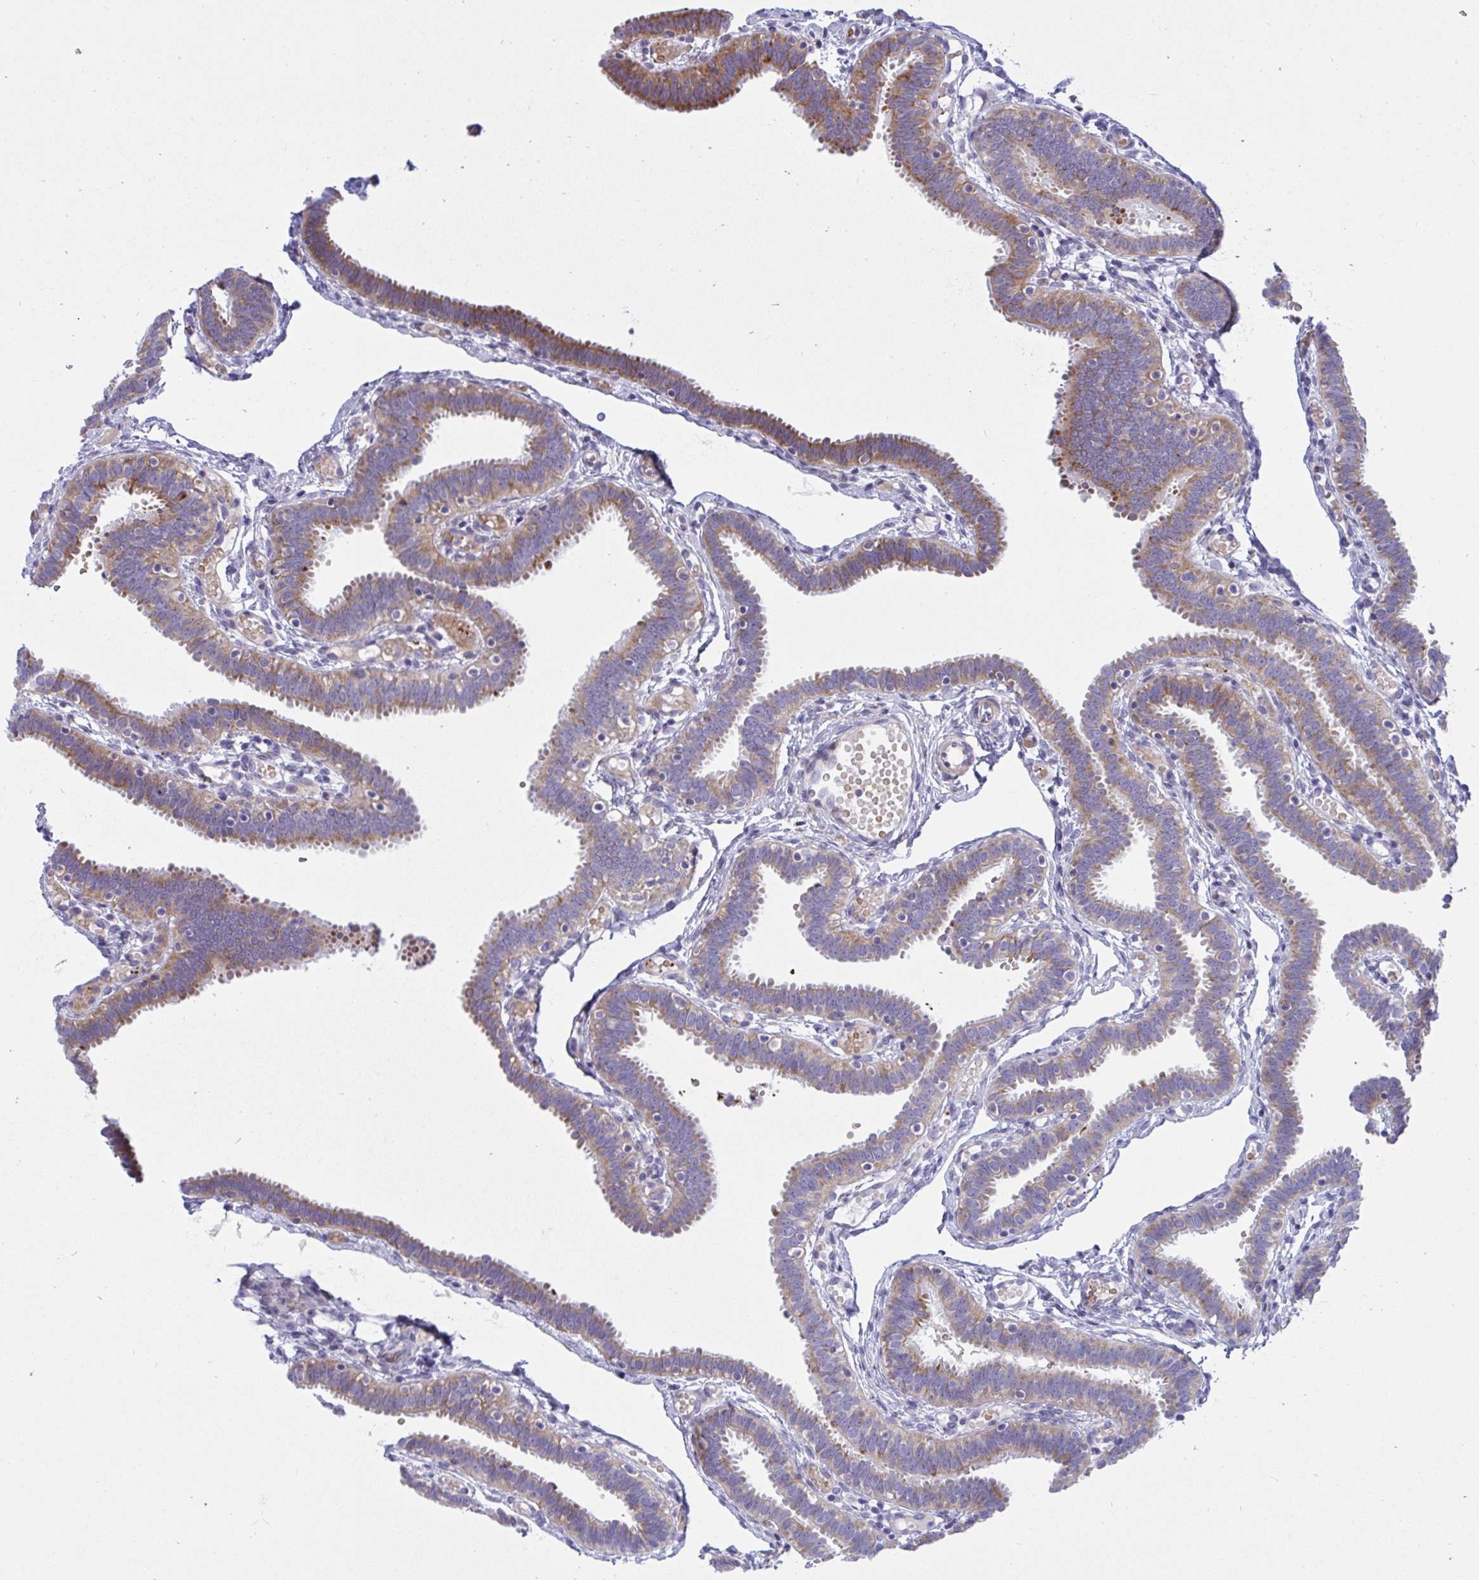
{"staining": {"intensity": "moderate", "quantity": "25%-75%", "location": "cytoplasmic/membranous"}, "tissue": "fallopian tube", "cell_type": "Glandular cells", "image_type": "normal", "snomed": [{"axis": "morphology", "description": "Normal tissue, NOS"}, {"axis": "topography", "description": "Fallopian tube"}], "caption": "Protein staining by immunohistochemistry exhibits moderate cytoplasmic/membranous expression in approximately 25%-75% of glandular cells in benign fallopian tube. The protein is stained brown, and the nuclei are stained in blue (DAB IHC with brightfield microscopy, high magnification).", "gene": "NTN1", "patient": {"sex": "female", "age": 37}}